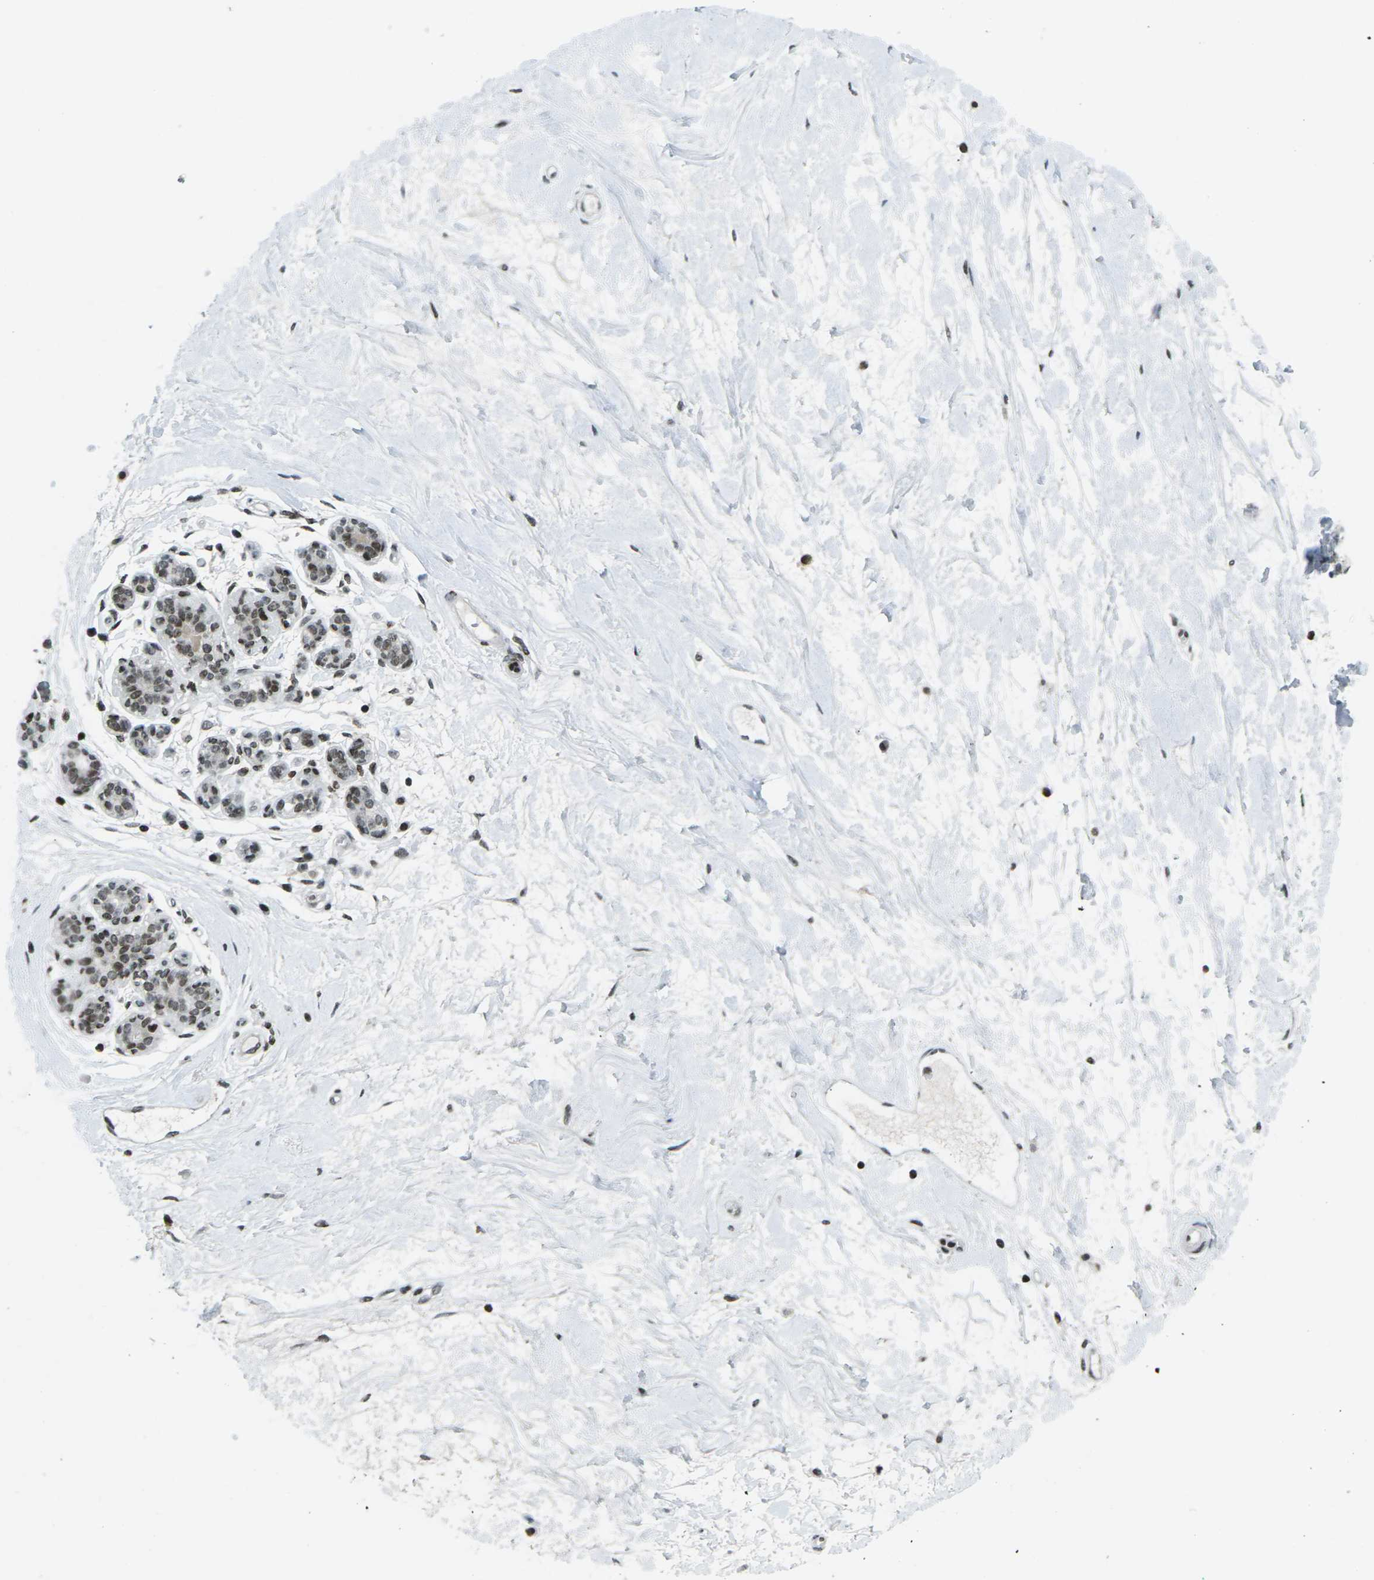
{"staining": {"intensity": "moderate", "quantity": ">75%", "location": "nuclear"}, "tissue": "breast", "cell_type": "Adipocytes", "image_type": "normal", "snomed": [{"axis": "morphology", "description": "Normal tissue, NOS"}, {"axis": "morphology", "description": "Lobular carcinoma"}, {"axis": "topography", "description": "Breast"}], "caption": "Moderate nuclear expression is seen in approximately >75% of adipocytes in unremarkable breast.", "gene": "EME1", "patient": {"sex": "female", "age": 59}}